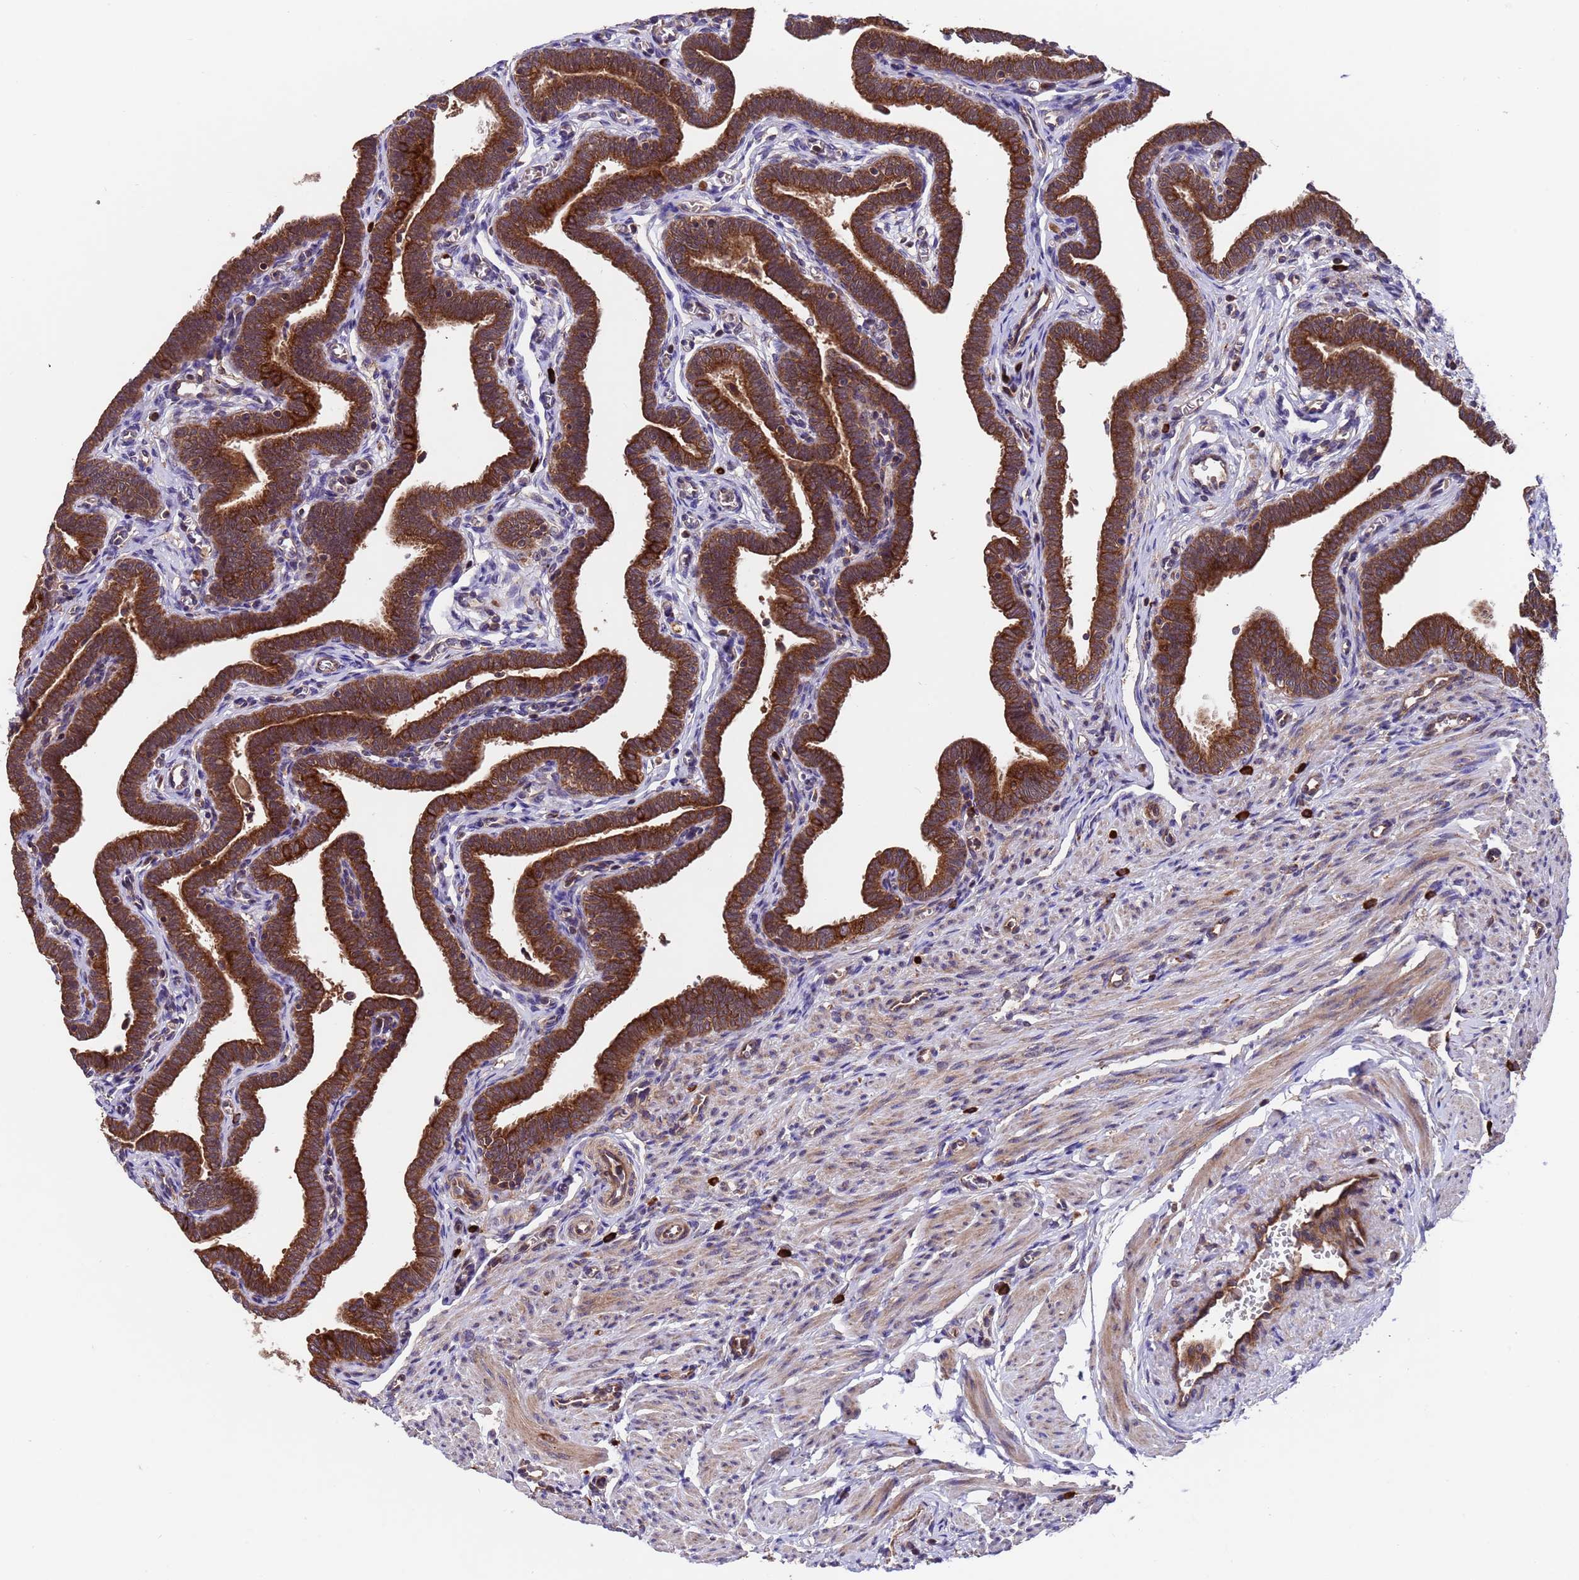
{"staining": {"intensity": "strong", "quantity": ">75%", "location": "cytoplasmic/membranous"}, "tissue": "fallopian tube", "cell_type": "Glandular cells", "image_type": "normal", "snomed": [{"axis": "morphology", "description": "Normal tissue, NOS"}, {"axis": "topography", "description": "Fallopian tube"}], "caption": "The micrograph displays a brown stain indicating the presence of a protein in the cytoplasmic/membranous of glandular cells in fallopian tube.", "gene": "TSR3", "patient": {"sex": "female", "age": 36}}